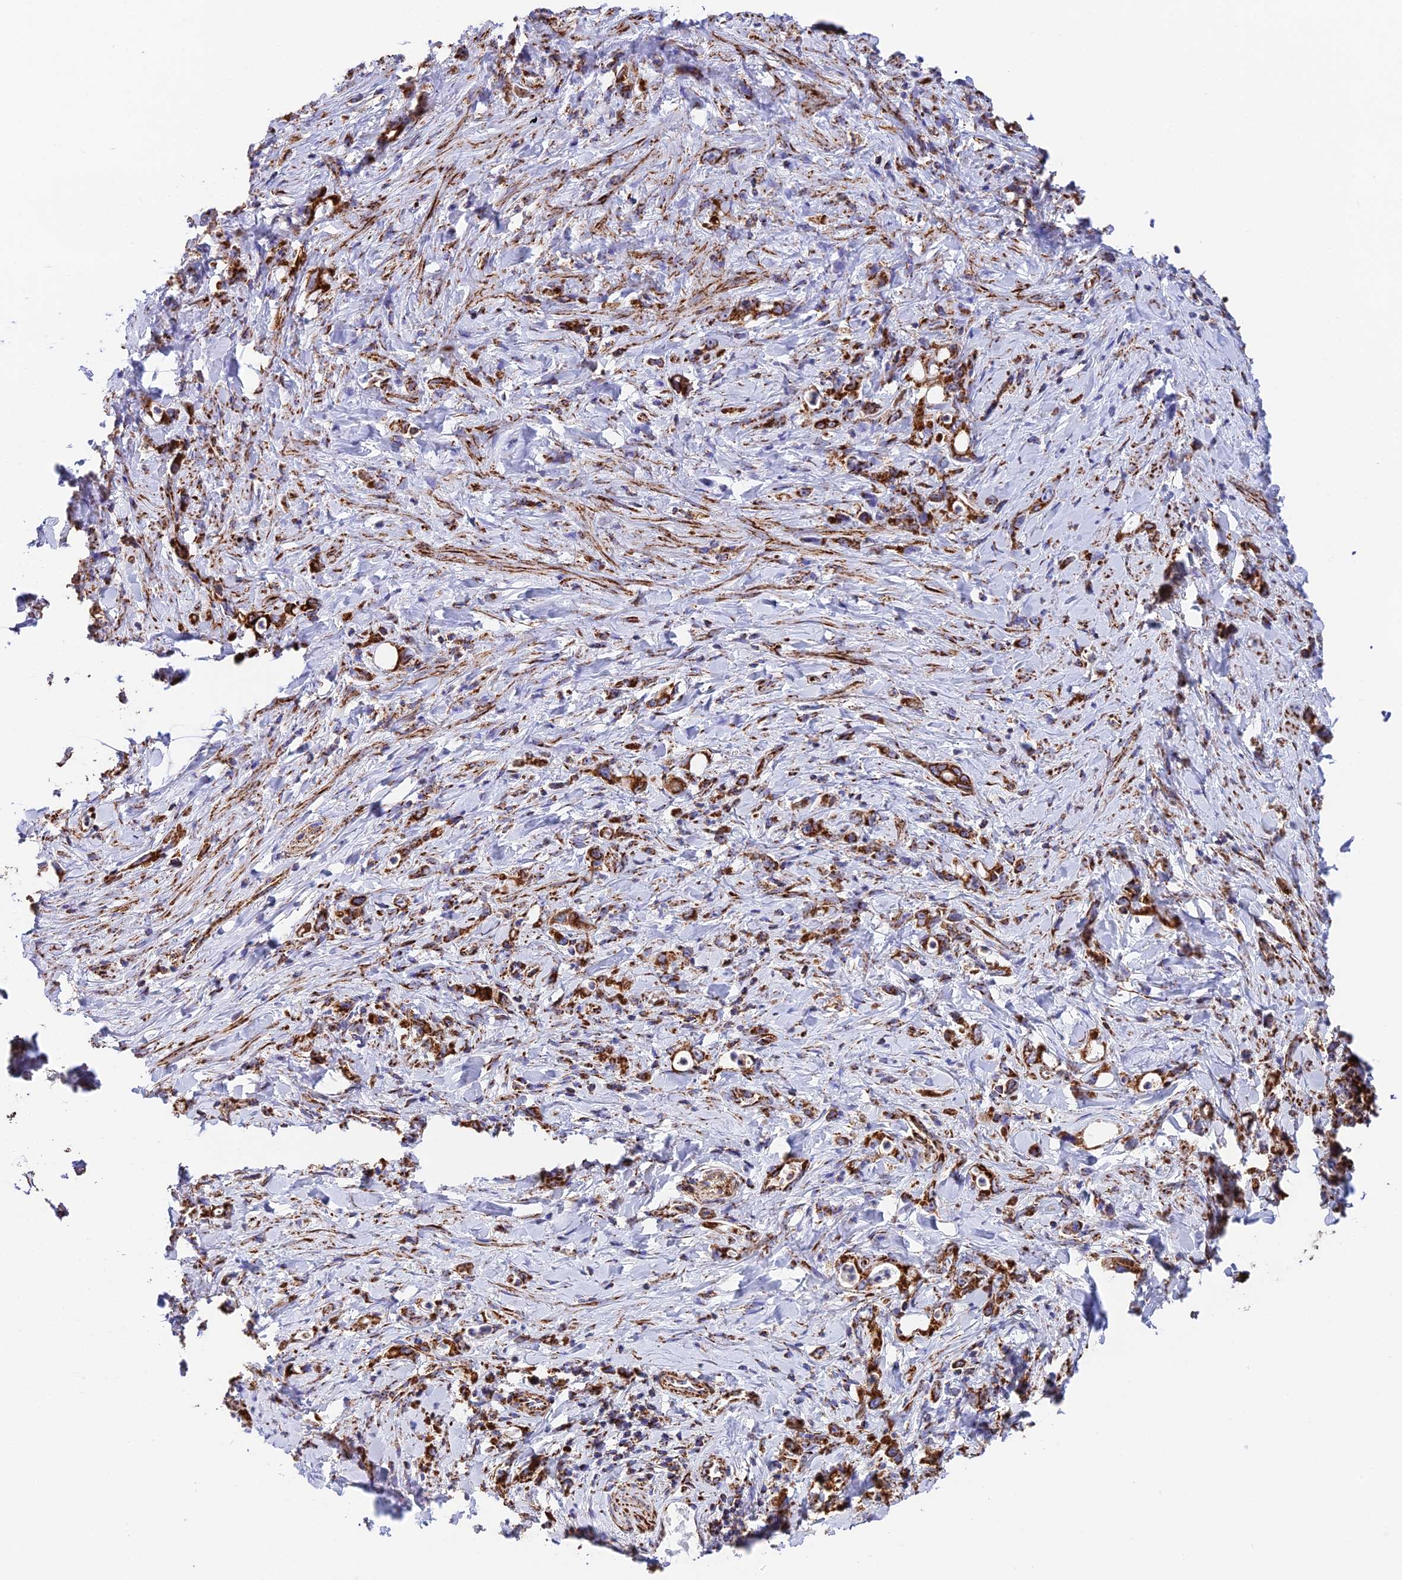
{"staining": {"intensity": "strong", "quantity": ">75%", "location": "cytoplasmic/membranous"}, "tissue": "stomach cancer", "cell_type": "Tumor cells", "image_type": "cancer", "snomed": [{"axis": "morphology", "description": "Adenocarcinoma, NOS"}, {"axis": "topography", "description": "Stomach, lower"}], "caption": "Immunohistochemical staining of human stomach cancer exhibits high levels of strong cytoplasmic/membranous positivity in about >75% of tumor cells. The staining is performed using DAB (3,3'-diaminobenzidine) brown chromogen to label protein expression. The nuclei are counter-stained blue using hematoxylin.", "gene": "CHCHD3", "patient": {"sex": "female", "age": 43}}